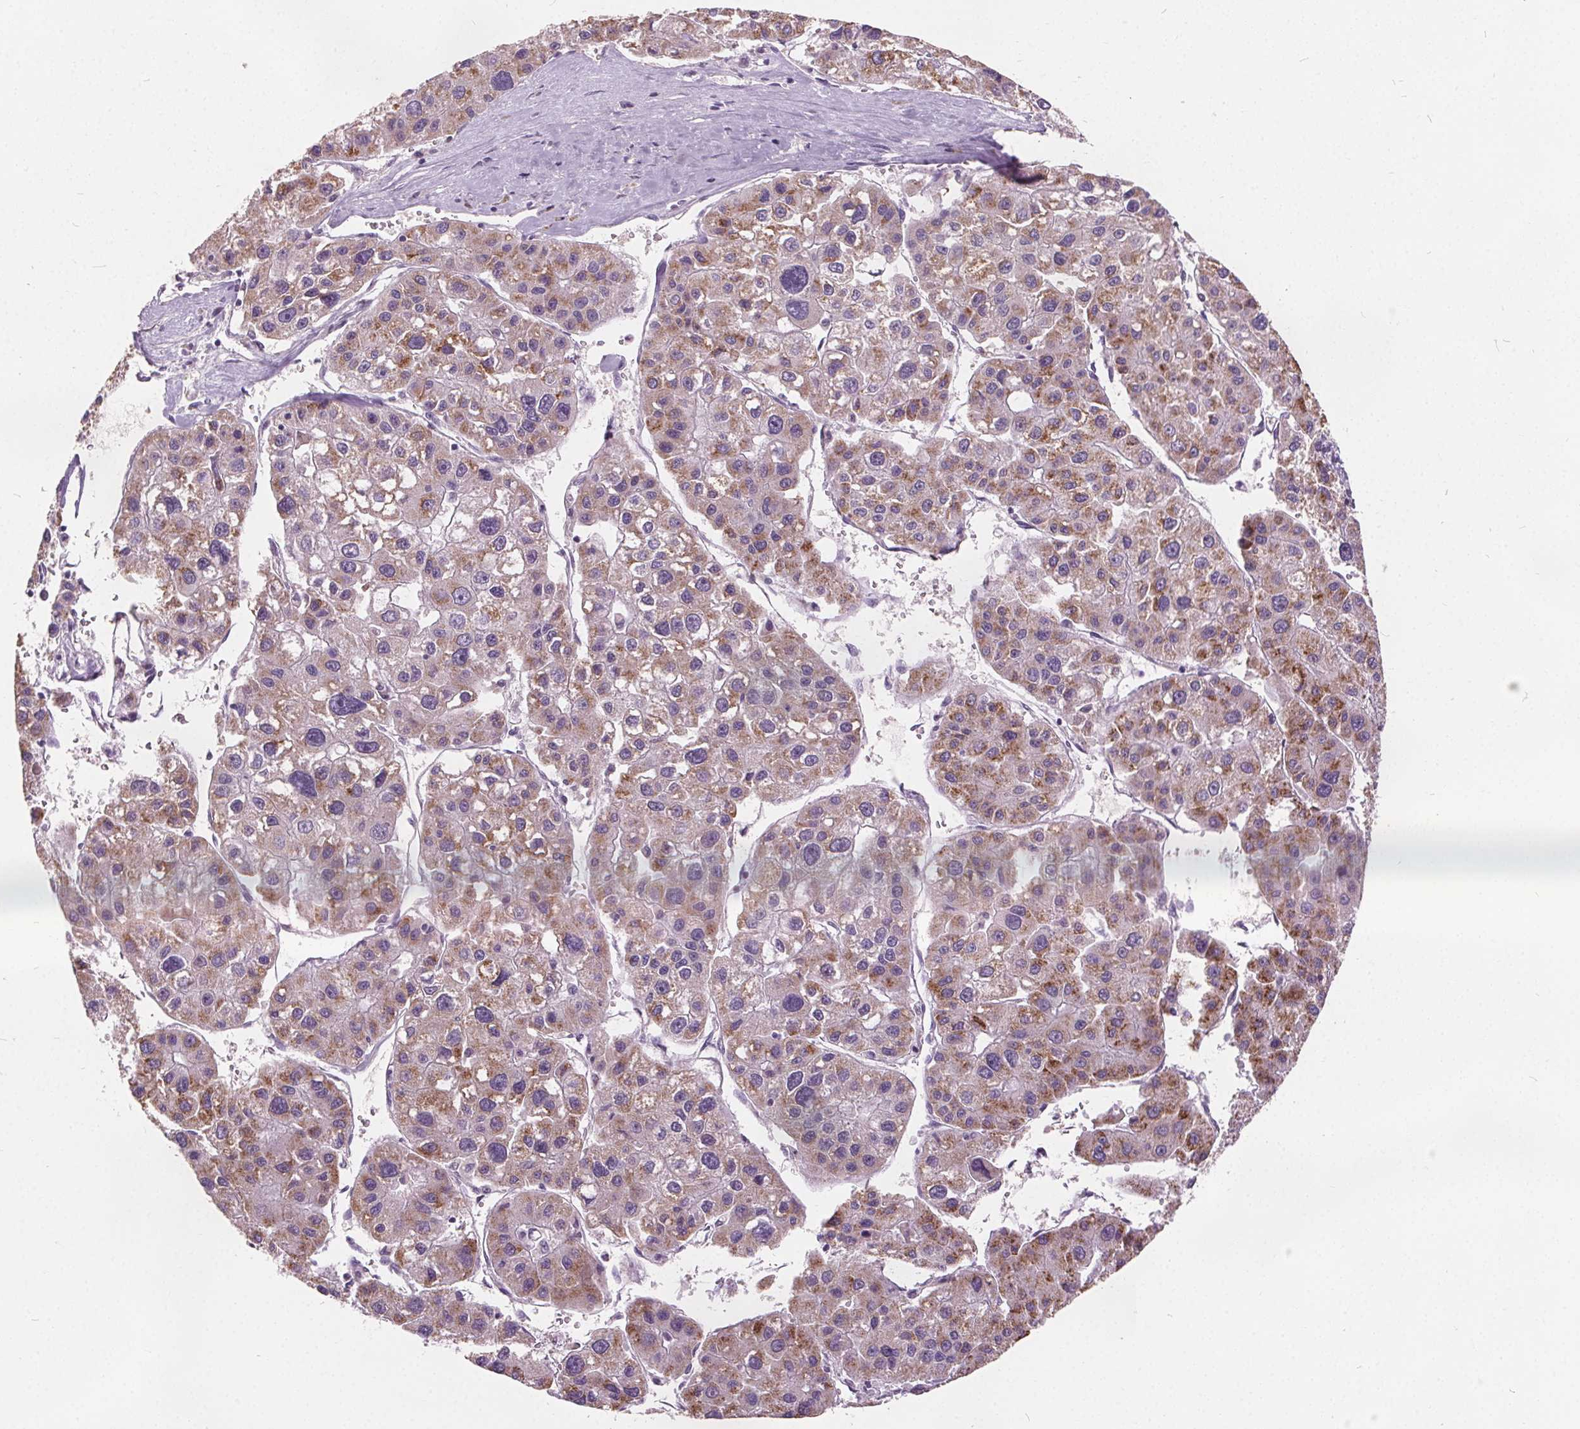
{"staining": {"intensity": "moderate", "quantity": "25%-75%", "location": "cytoplasmic/membranous"}, "tissue": "liver cancer", "cell_type": "Tumor cells", "image_type": "cancer", "snomed": [{"axis": "morphology", "description": "Carcinoma, Hepatocellular, NOS"}, {"axis": "topography", "description": "Liver"}], "caption": "Brown immunohistochemical staining in human liver hepatocellular carcinoma demonstrates moderate cytoplasmic/membranous staining in approximately 25%-75% of tumor cells.", "gene": "ACOX2", "patient": {"sex": "male", "age": 73}}